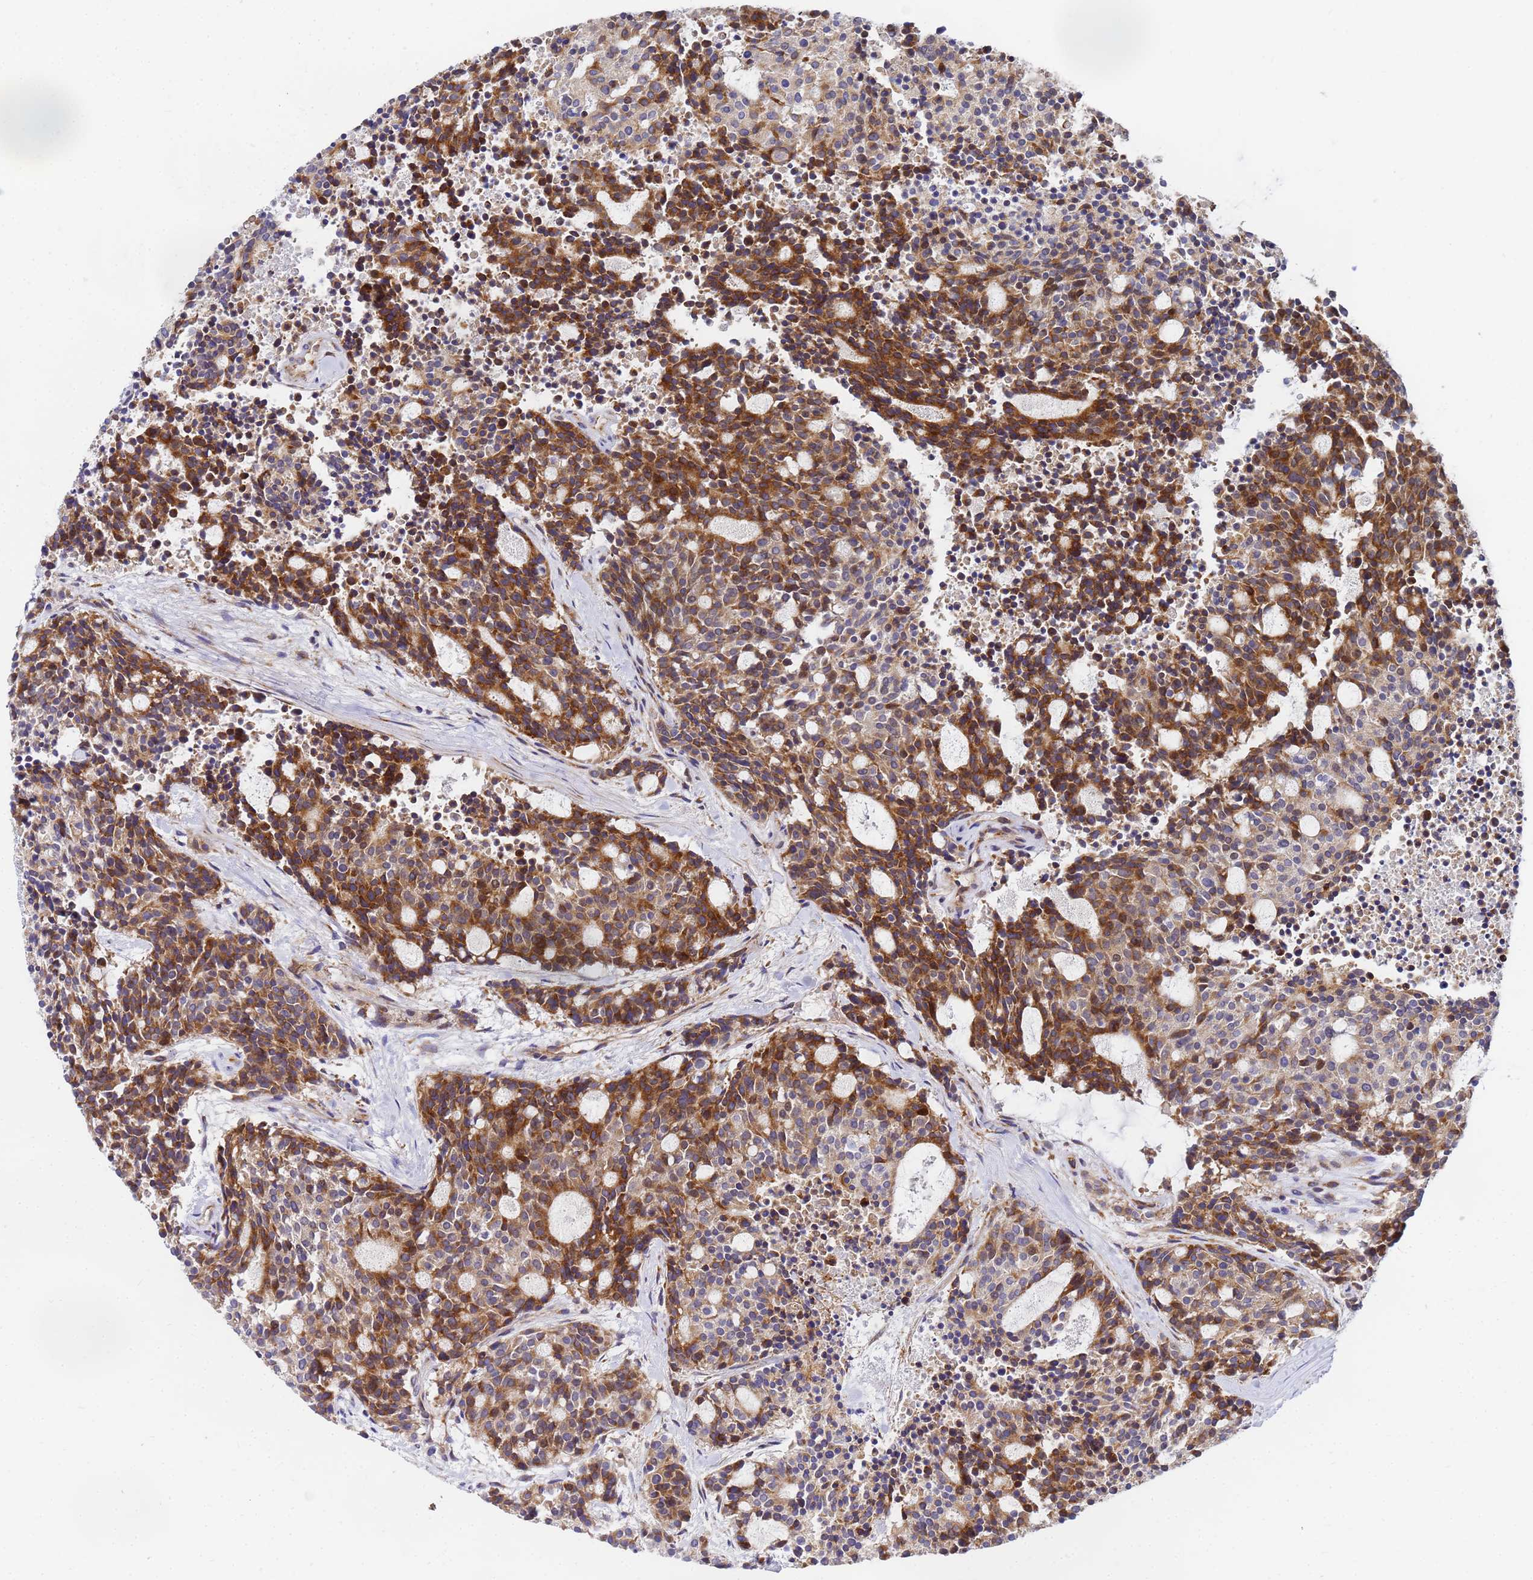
{"staining": {"intensity": "strong", "quantity": ">75%", "location": "cytoplasmic/membranous"}, "tissue": "carcinoid", "cell_type": "Tumor cells", "image_type": "cancer", "snomed": [{"axis": "morphology", "description": "Carcinoid, malignant, NOS"}, {"axis": "topography", "description": "Pancreas"}], "caption": "Immunohistochemistry (IHC) image of neoplastic tissue: carcinoid stained using IHC exhibits high levels of strong protein expression localized specifically in the cytoplasmic/membranous of tumor cells, appearing as a cytoplasmic/membranous brown color.", "gene": "POM121", "patient": {"sex": "female", "age": 54}}